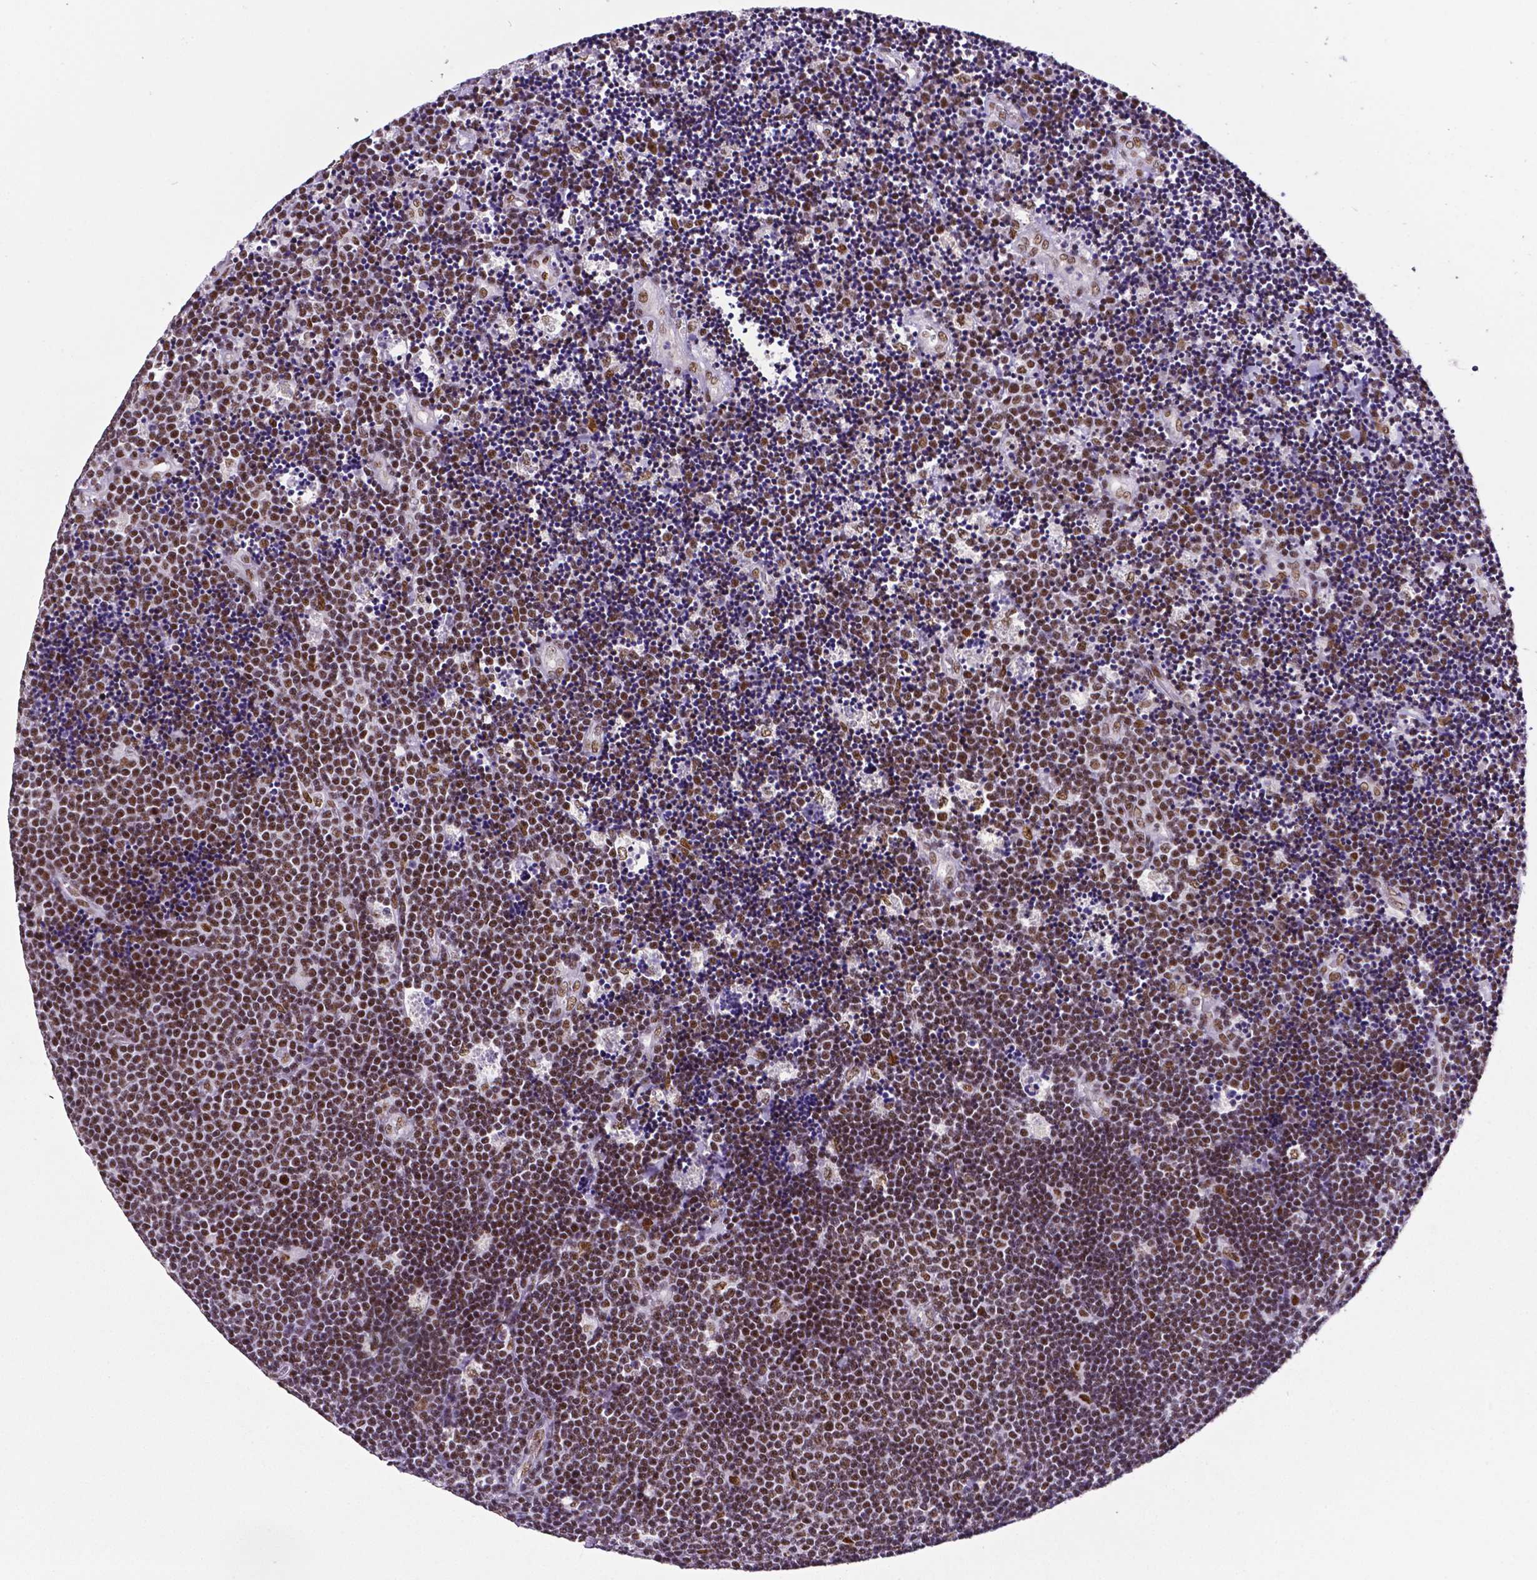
{"staining": {"intensity": "moderate", "quantity": ">75%", "location": "nuclear"}, "tissue": "lymphoma", "cell_type": "Tumor cells", "image_type": "cancer", "snomed": [{"axis": "morphology", "description": "Malignant lymphoma, non-Hodgkin's type, Low grade"}, {"axis": "topography", "description": "Brain"}], "caption": "An image of human low-grade malignant lymphoma, non-Hodgkin's type stained for a protein demonstrates moderate nuclear brown staining in tumor cells.", "gene": "REST", "patient": {"sex": "female", "age": 66}}